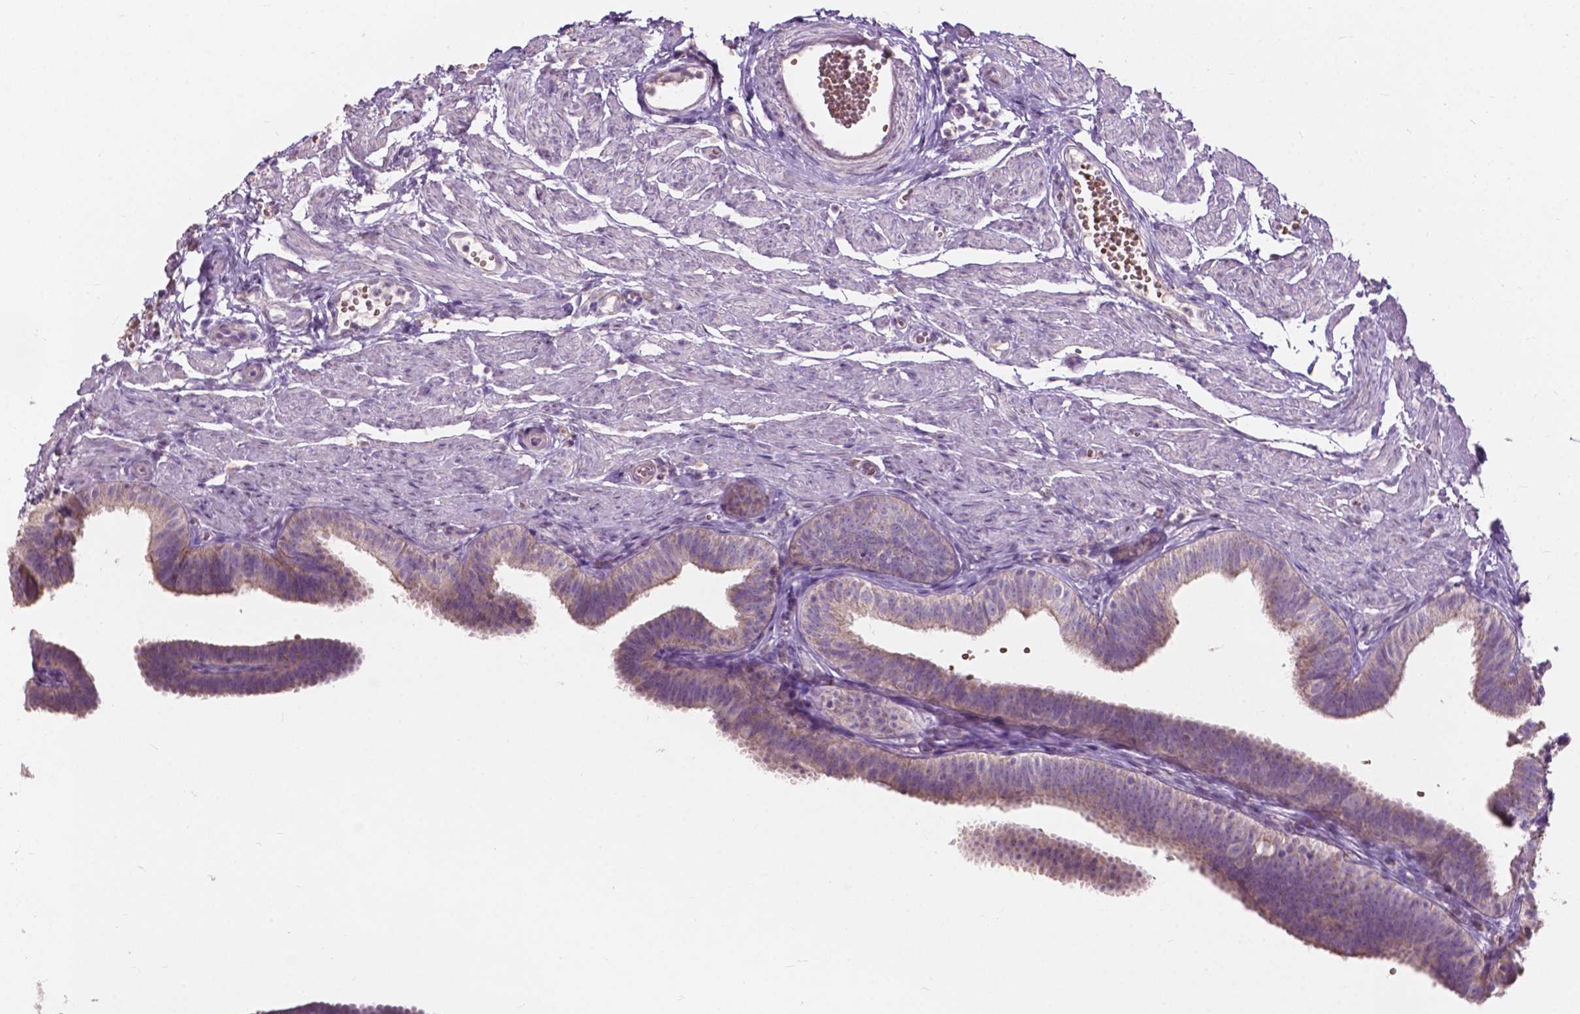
{"staining": {"intensity": "weak", "quantity": "25%-75%", "location": "cytoplasmic/membranous"}, "tissue": "fallopian tube", "cell_type": "Glandular cells", "image_type": "normal", "snomed": [{"axis": "morphology", "description": "Normal tissue, NOS"}, {"axis": "topography", "description": "Fallopian tube"}], "caption": "A brown stain shows weak cytoplasmic/membranous positivity of a protein in glandular cells of normal fallopian tube.", "gene": "NDUFS1", "patient": {"sex": "female", "age": 25}}